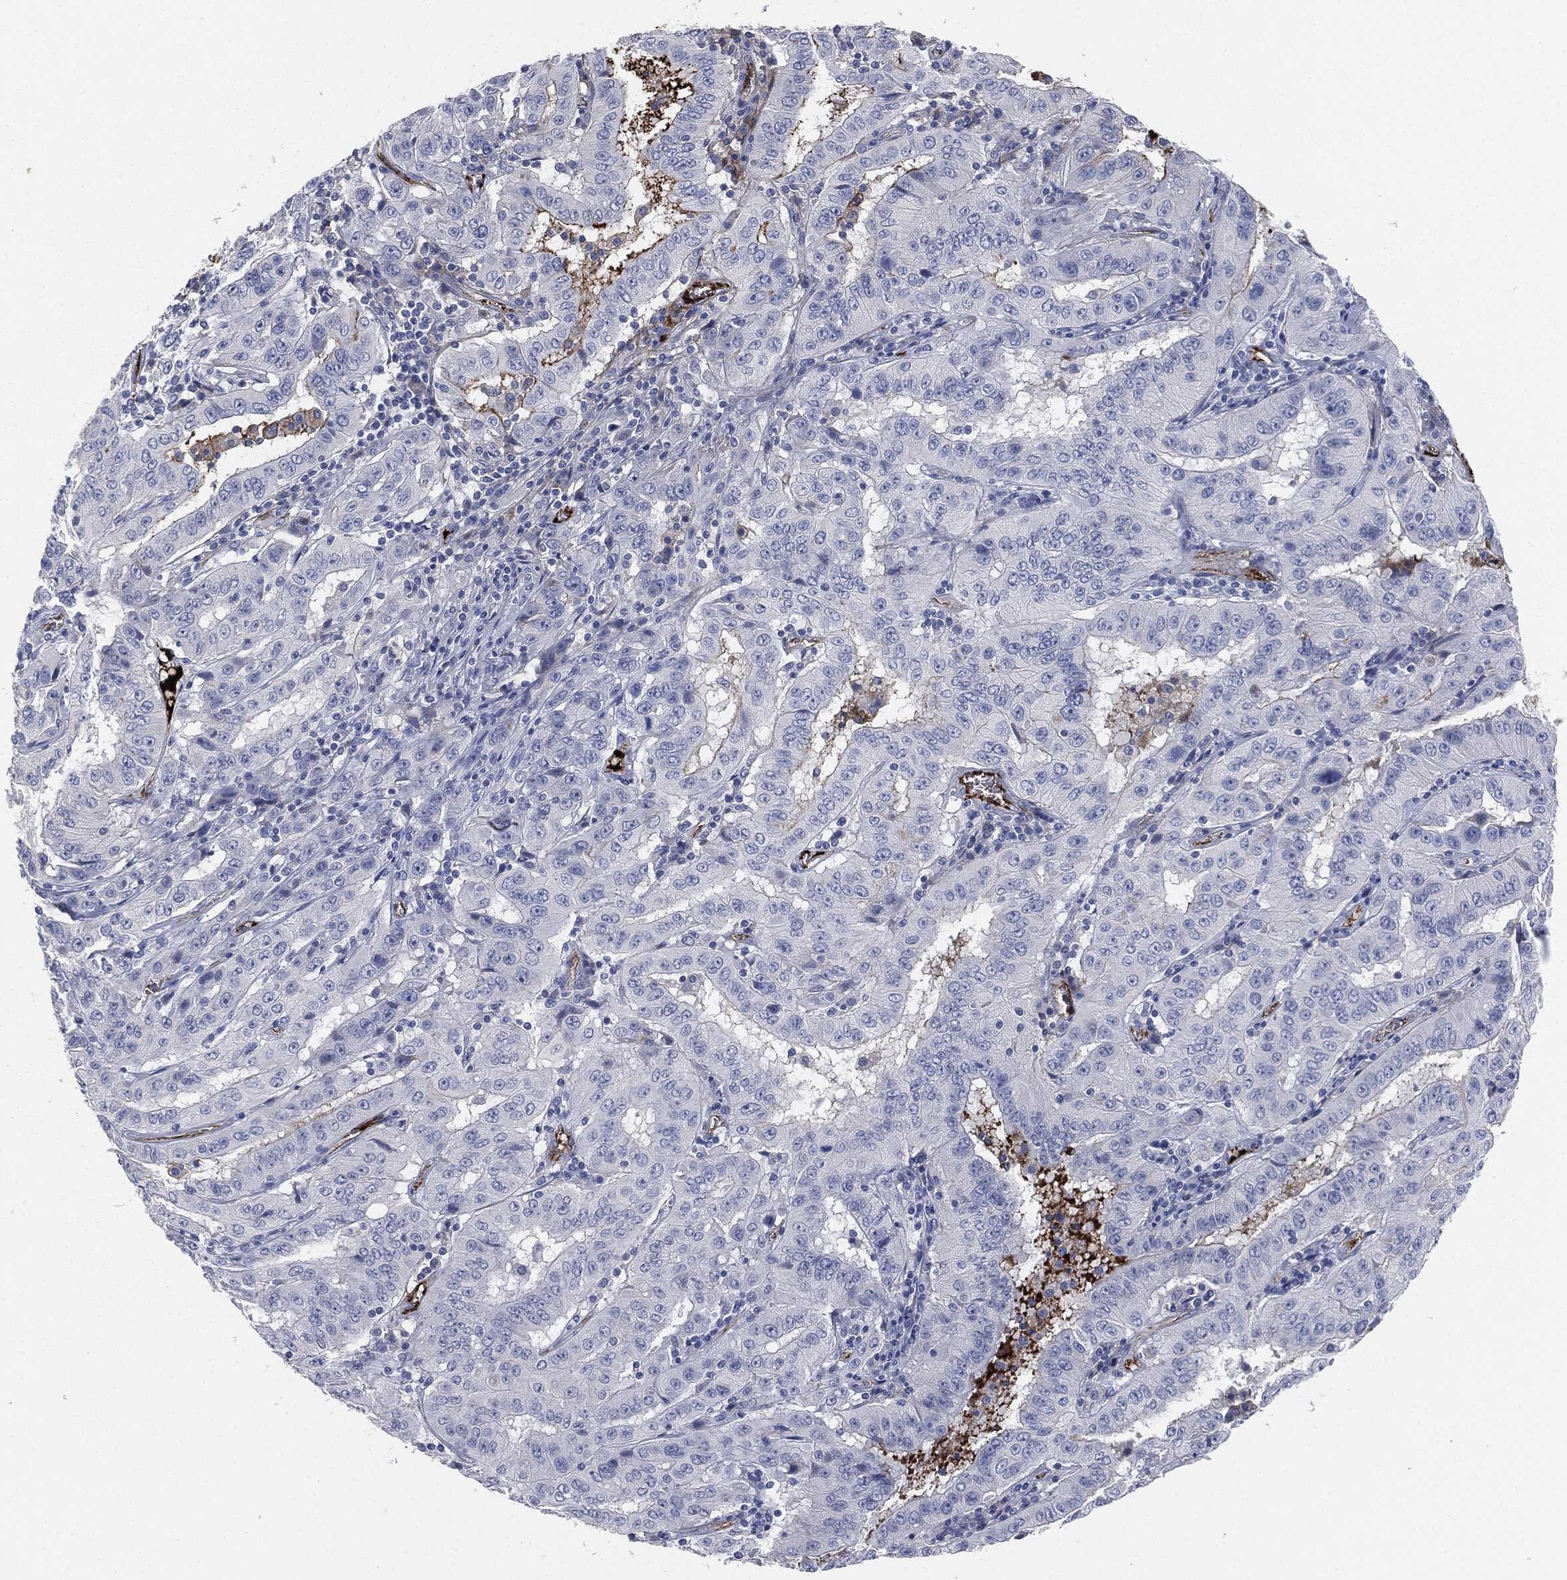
{"staining": {"intensity": "negative", "quantity": "none", "location": "none"}, "tissue": "pancreatic cancer", "cell_type": "Tumor cells", "image_type": "cancer", "snomed": [{"axis": "morphology", "description": "Adenocarcinoma, NOS"}, {"axis": "topography", "description": "Pancreas"}], "caption": "Pancreatic adenocarcinoma stained for a protein using immunohistochemistry reveals no positivity tumor cells.", "gene": "APOB", "patient": {"sex": "male", "age": 63}}